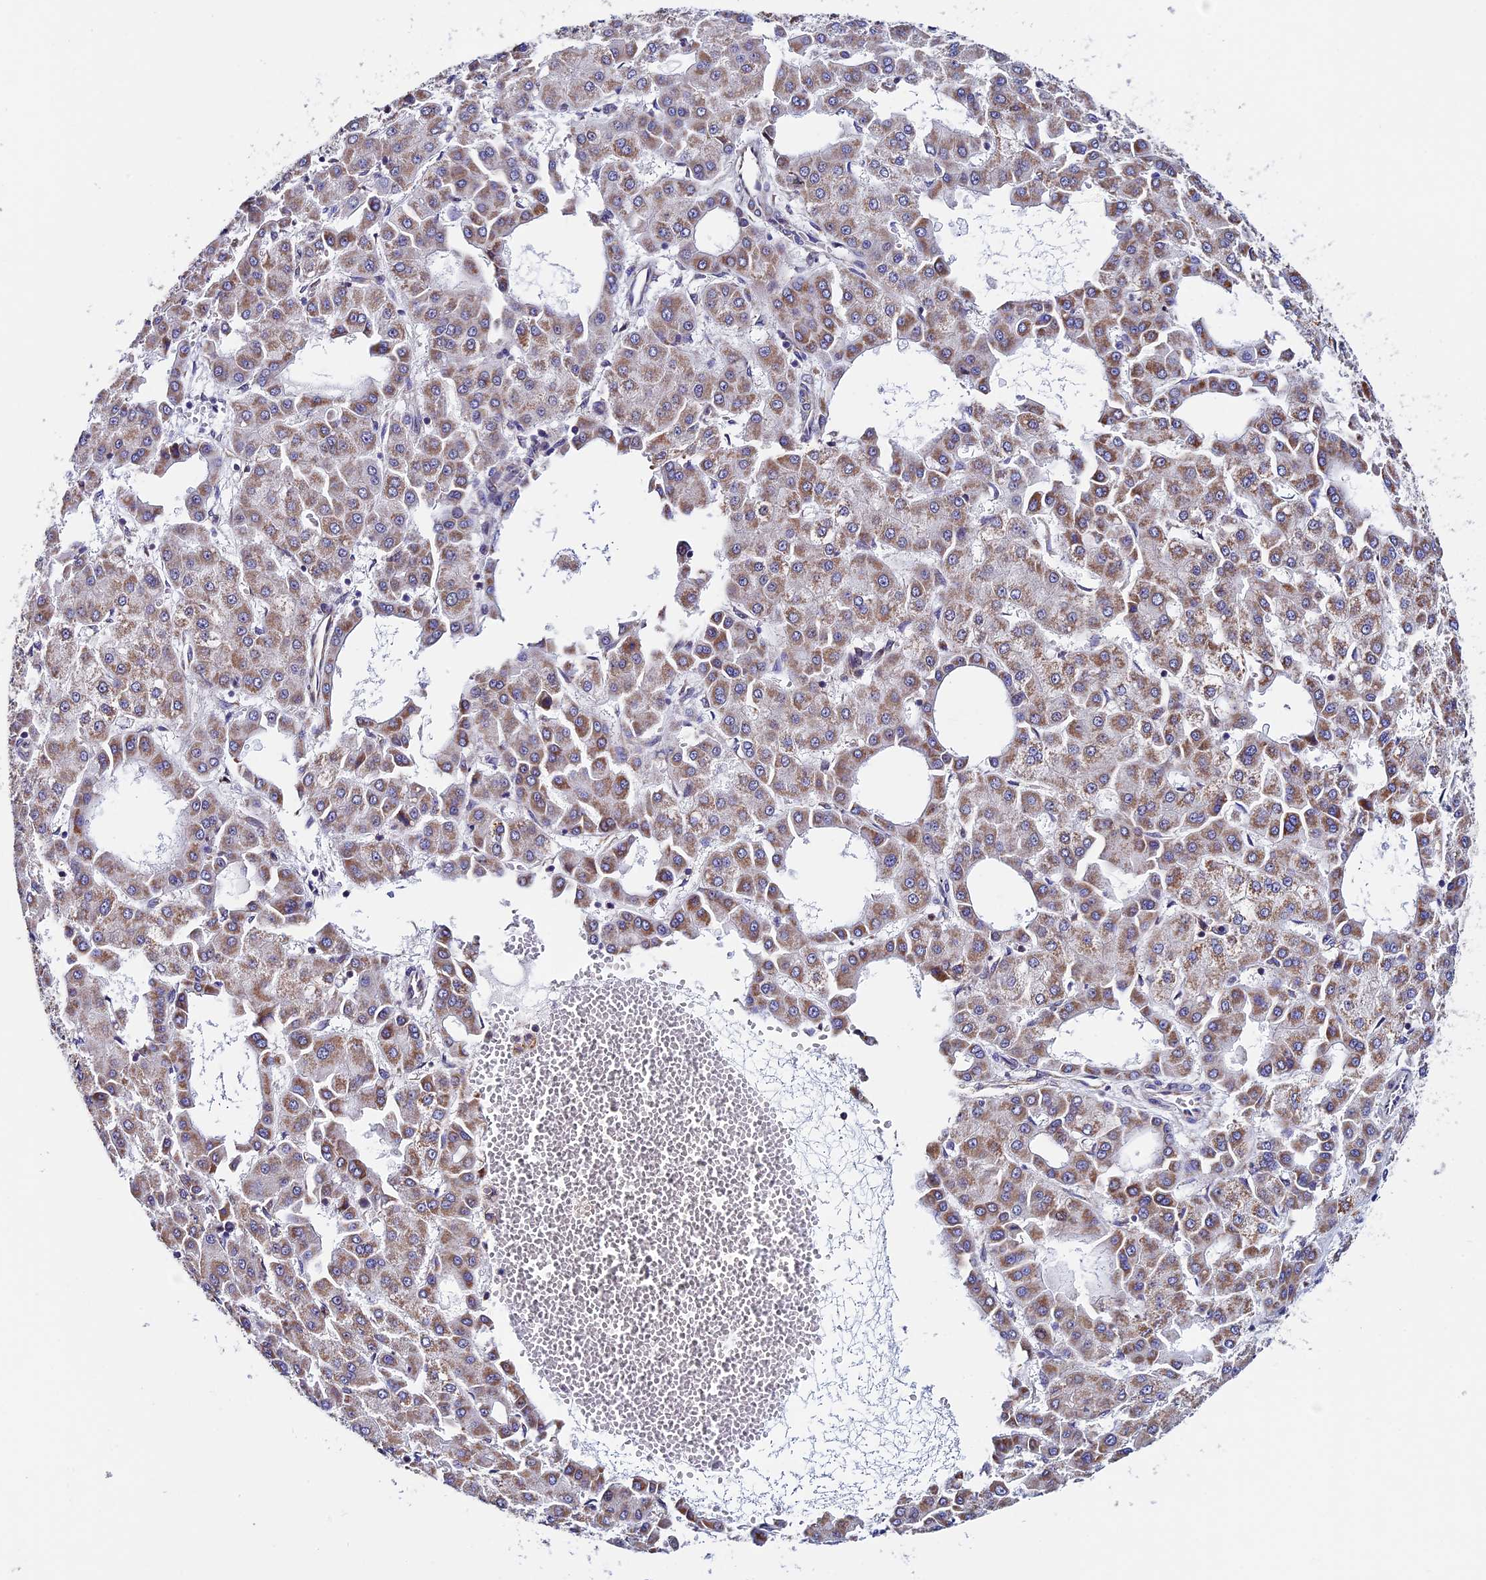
{"staining": {"intensity": "moderate", "quantity": ">75%", "location": "cytoplasmic/membranous"}, "tissue": "liver cancer", "cell_type": "Tumor cells", "image_type": "cancer", "snomed": [{"axis": "morphology", "description": "Carcinoma, Hepatocellular, NOS"}, {"axis": "topography", "description": "Liver"}], "caption": "IHC (DAB) staining of liver cancer demonstrates moderate cytoplasmic/membranous protein expression in about >75% of tumor cells.", "gene": "SLC9A5", "patient": {"sex": "male", "age": 47}}